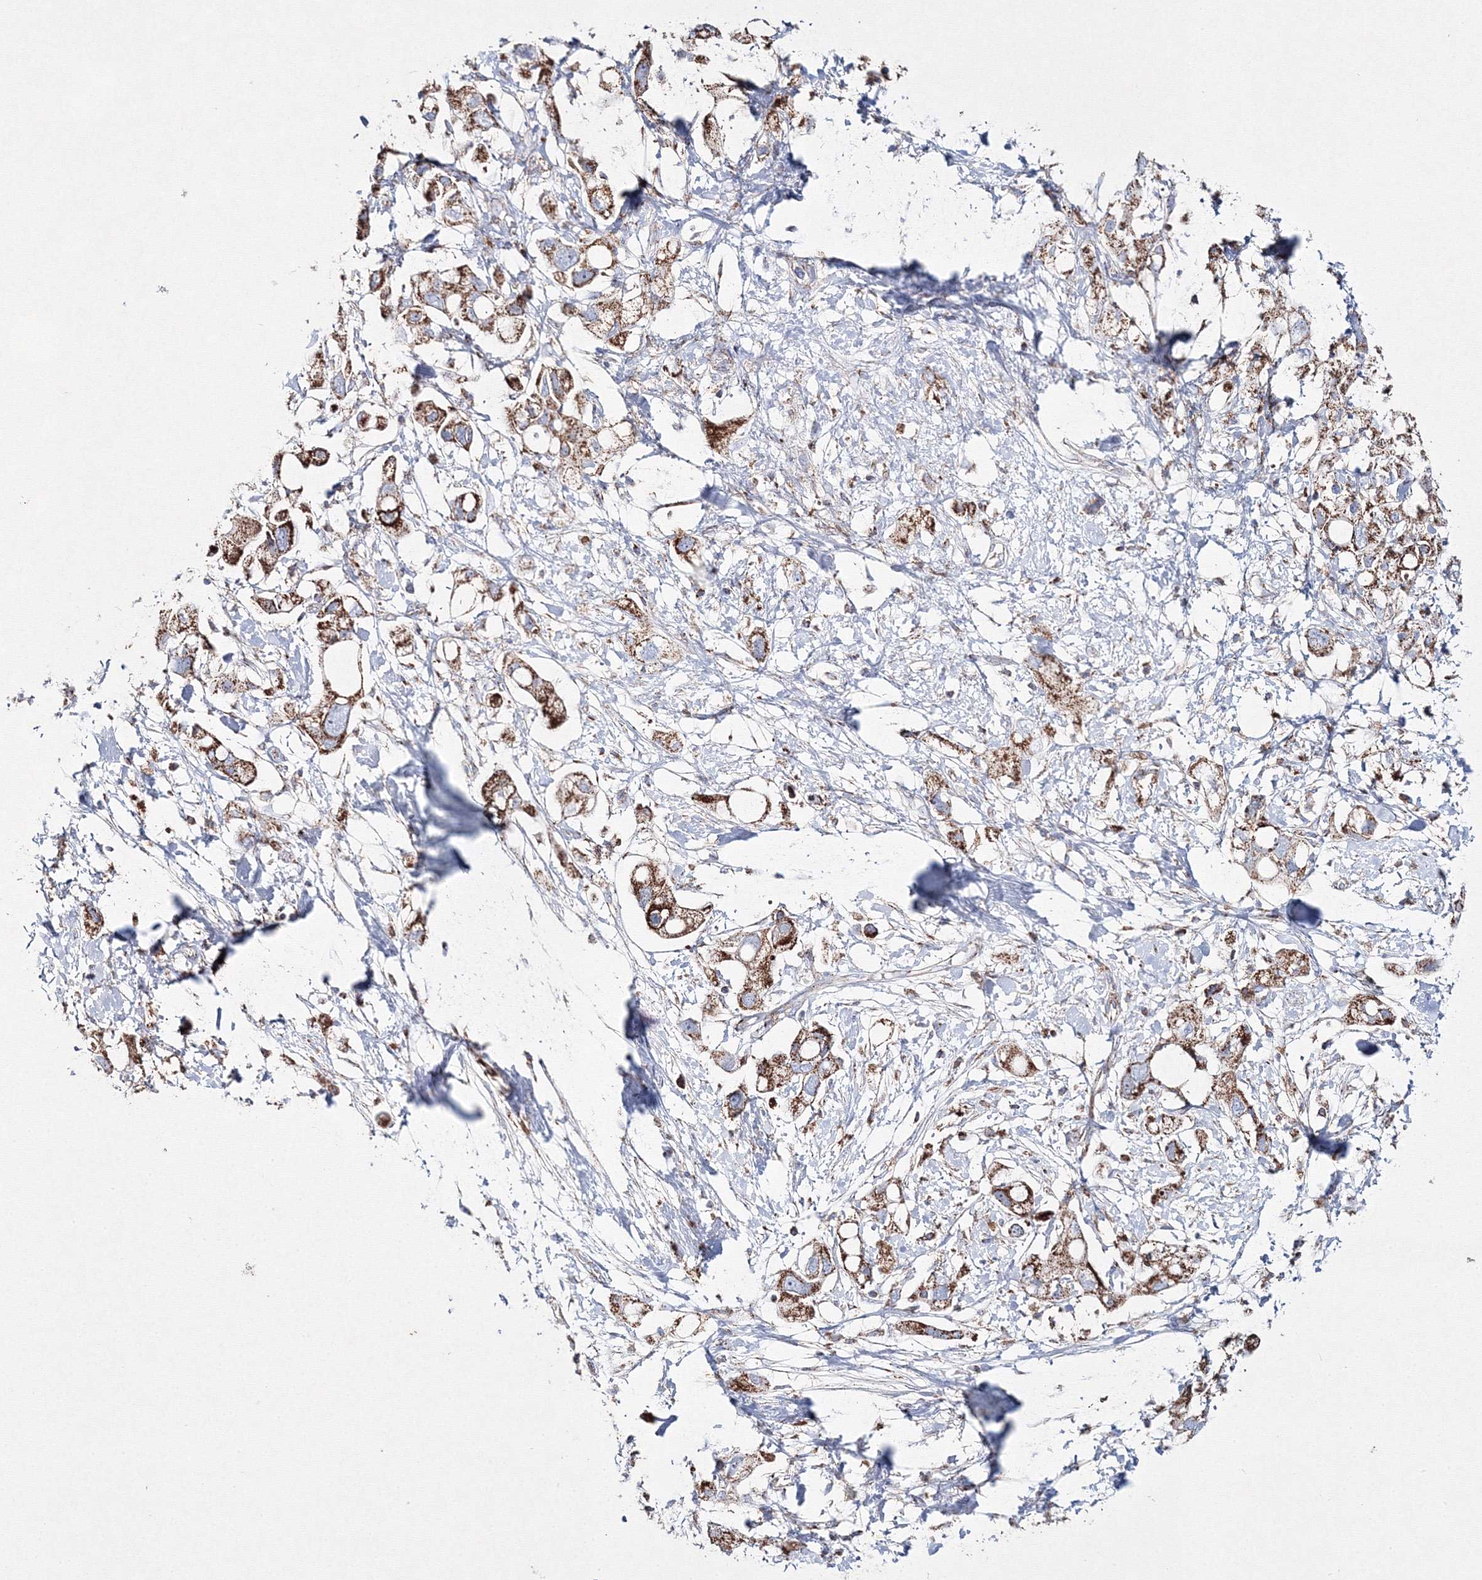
{"staining": {"intensity": "moderate", "quantity": ">75%", "location": "cytoplasmic/membranous"}, "tissue": "pancreatic cancer", "cell_type": "Tumor cells", "image_type": "cancer", "snomed": [{"axis": "morphology", "description": "Adenocarcinoma, NOS"}, {"axis": "topography", "description": "Pancreas"}], "caption": "Protein staining of pancreatic cancer tissue shows moderate cytoplasmic/membranous staining in about >75% of tumor cells.", "gene": "IGSF9", "patient": {"sex": "female", "age": 56}}